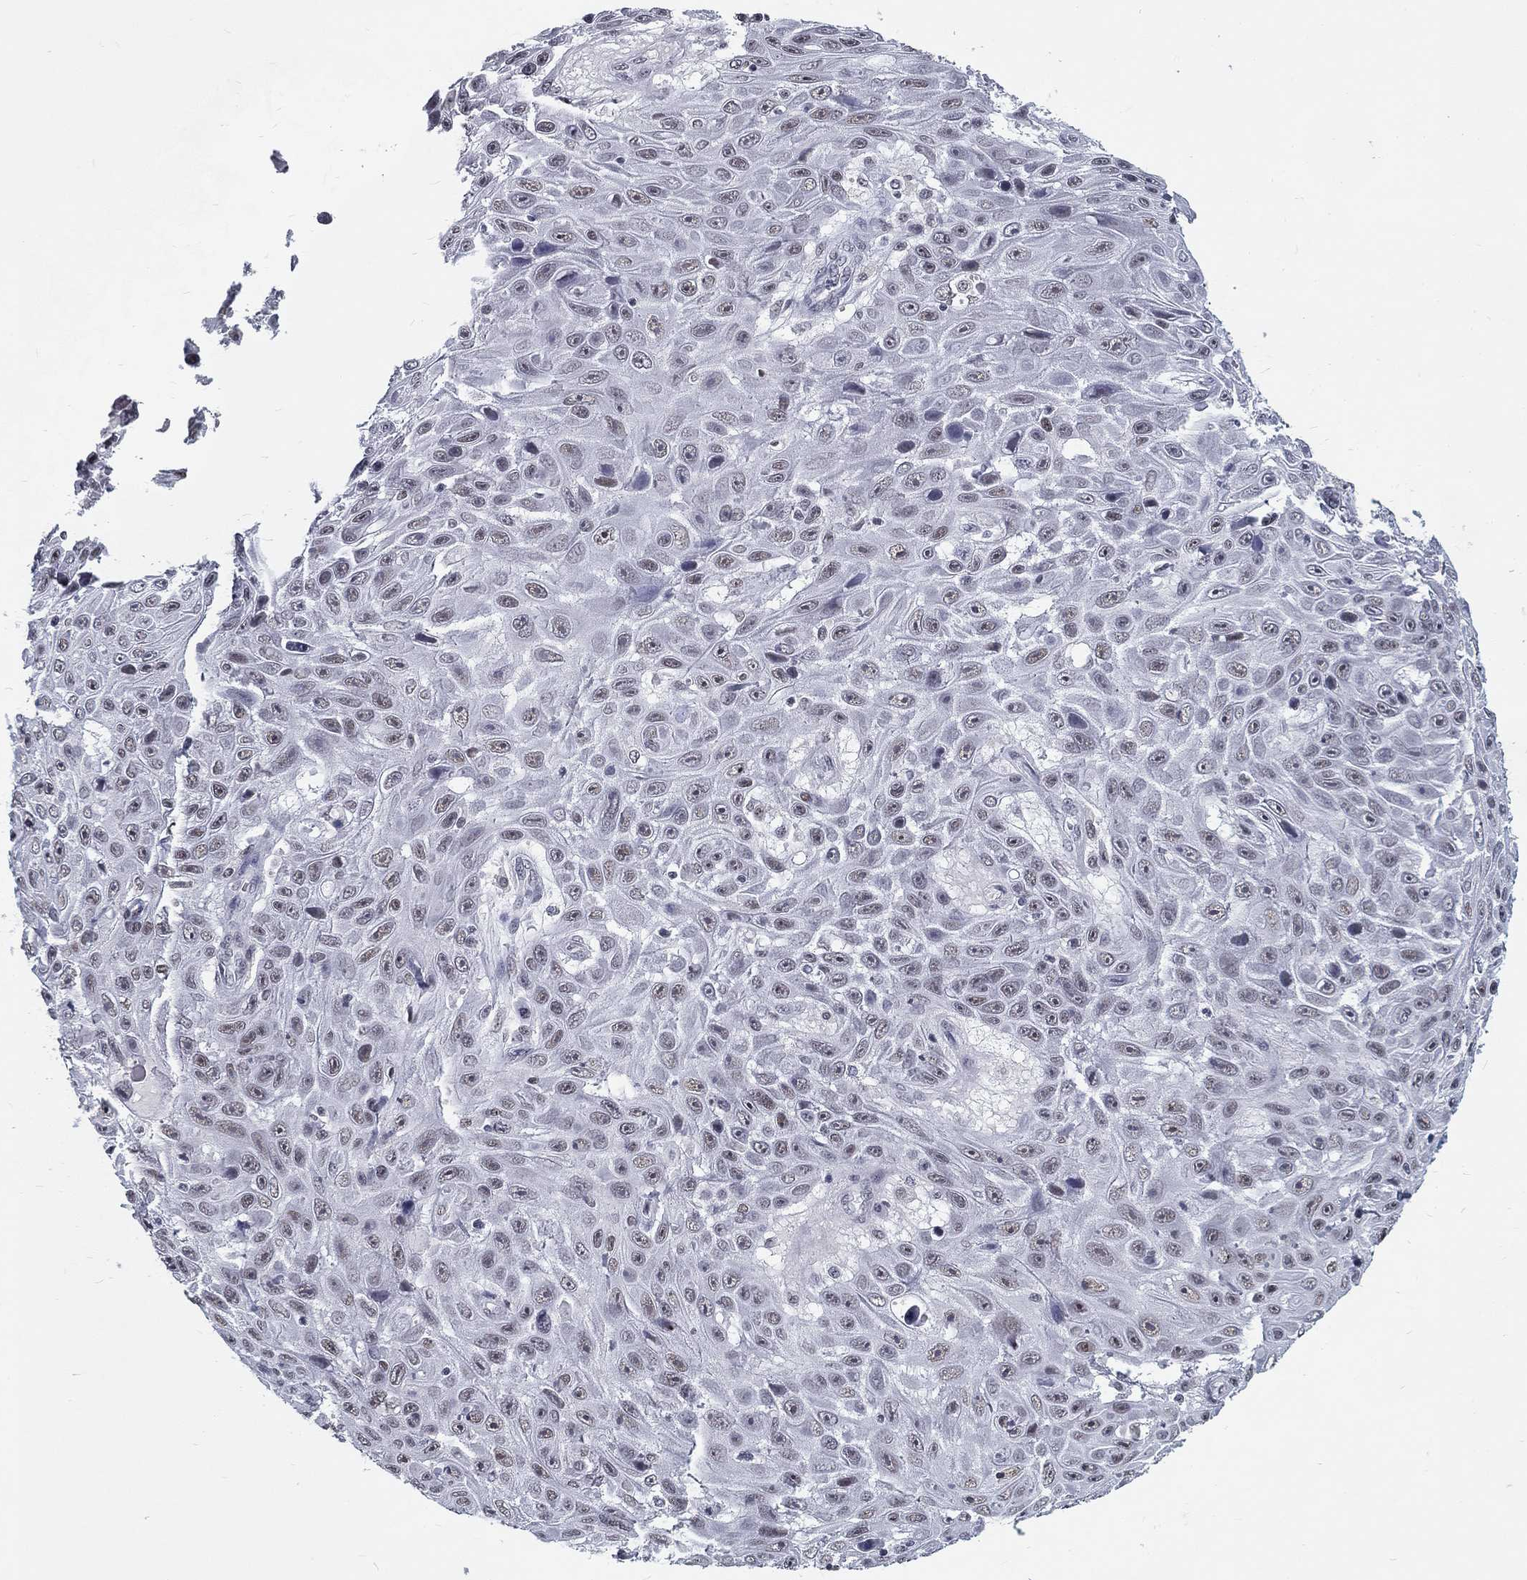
{"staining": {"intensity": "negative", "quantity": "none", "location": "none"}, "tissue": "skin cancer", "cell_type": "Tumor cells", "image_type": "cancer", "snomed": [{"axis": "morphology", "description": "Squamous cell carcinoma, NOS"}, {"axis": "topography", "description": "Skin"}], "caption": "Tumor cells show no significant protein expression in skin squamous cell carcinoma. (DAB IHC, high magnification).", "gene": "SNORC", "patient": {"sex": "male", "age": 82}}